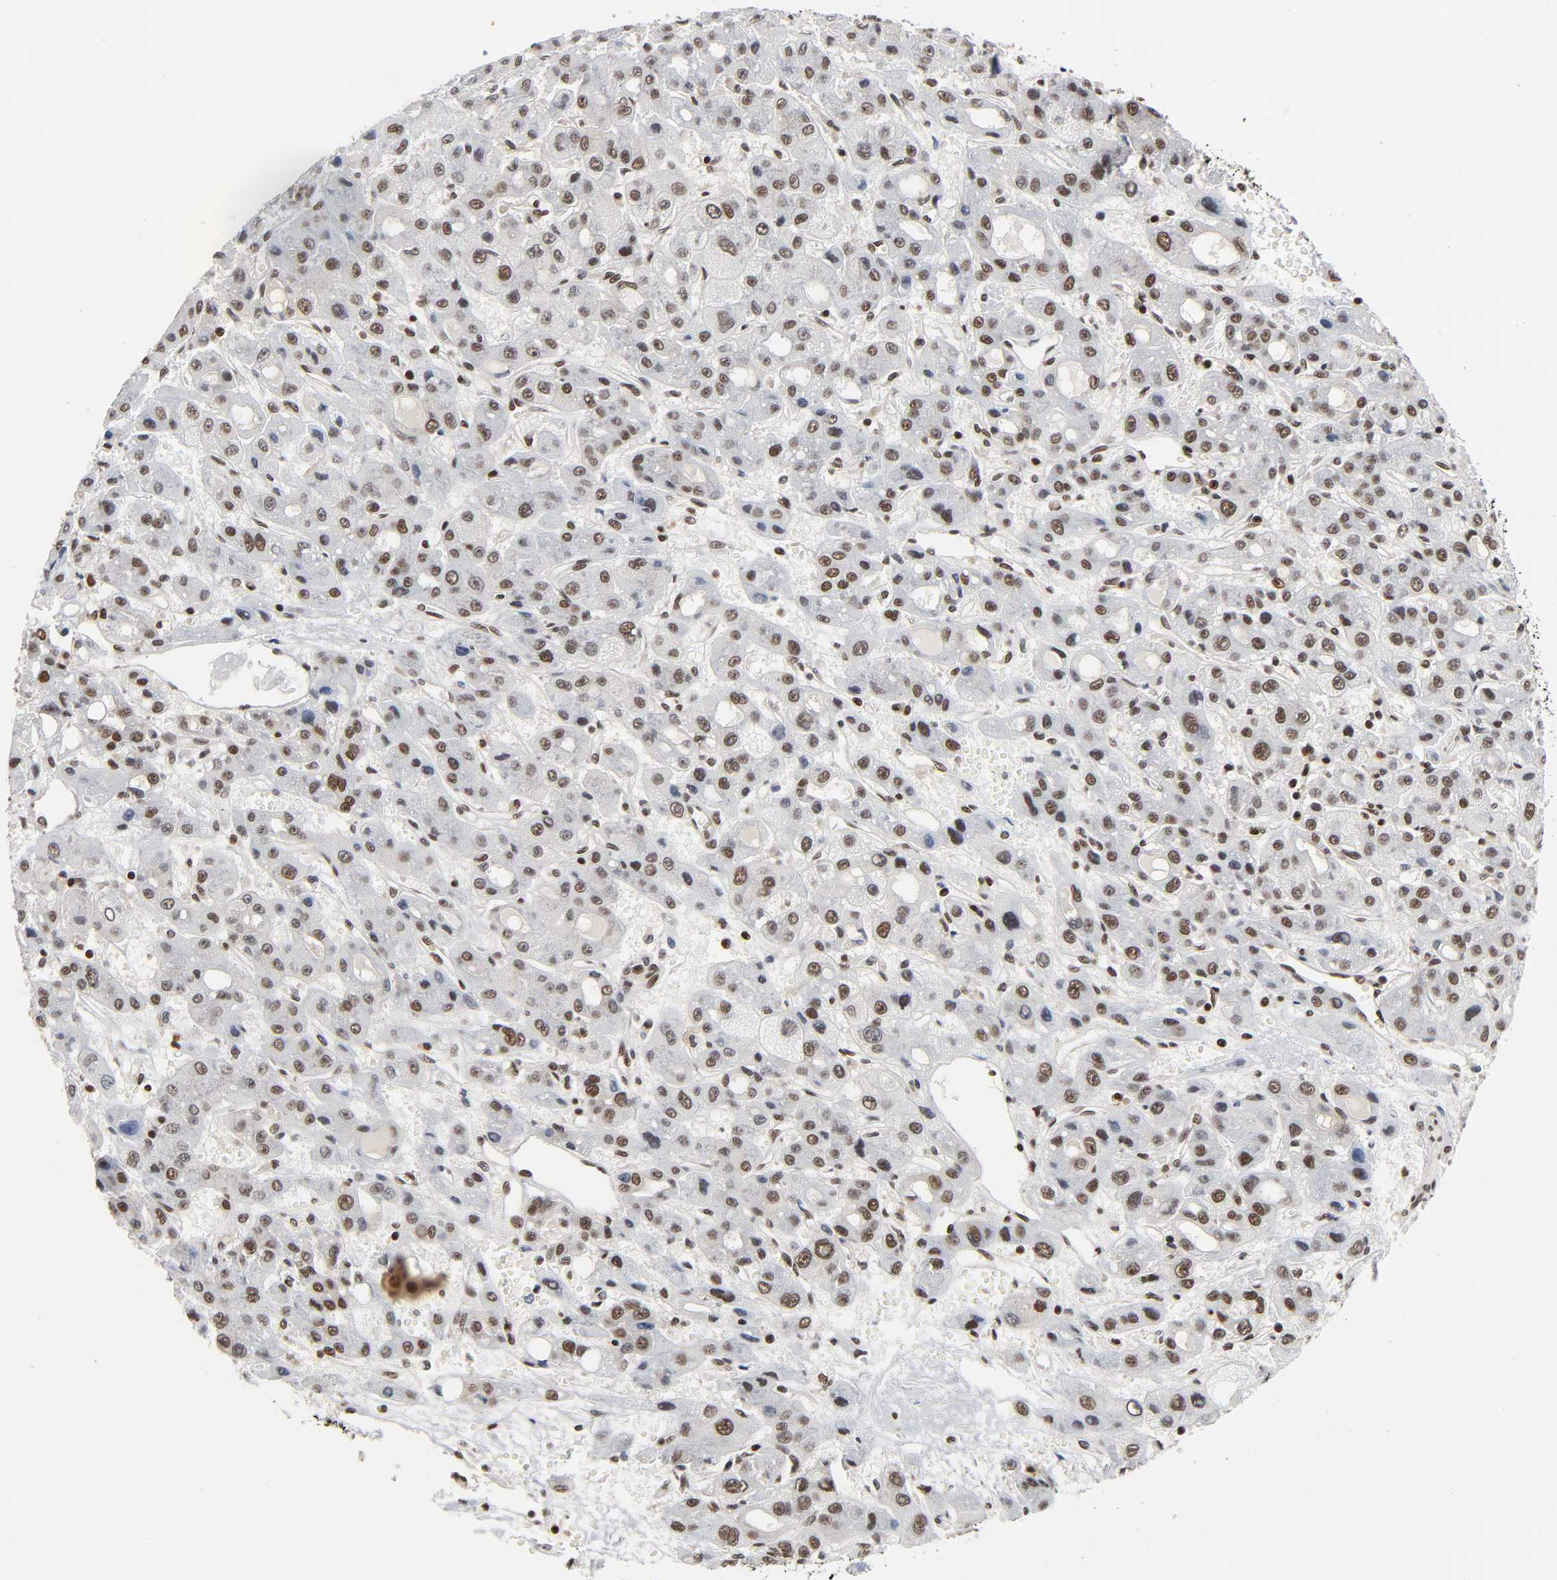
{"staining": {"intensity": "moderate", "quantity": ">75%", "location": "nuclear"}, "tissue": "liver cancer", "cell_type": "Tumor cells", "image_type": "cancer", "snomed": [{"axis": "morphology", "description": "Carcinoma, Hepatocellular, NOS"}, {"axis": "topography", "description": "Liver"}], "caption": "Protein analysis of hepatocellular carcinoma (liver) tissue displays moderate nuclear expression in approximately >75% of tumor cells.", "gene": "ILKAP", "patient": {"sex": "male", "age": 55}}